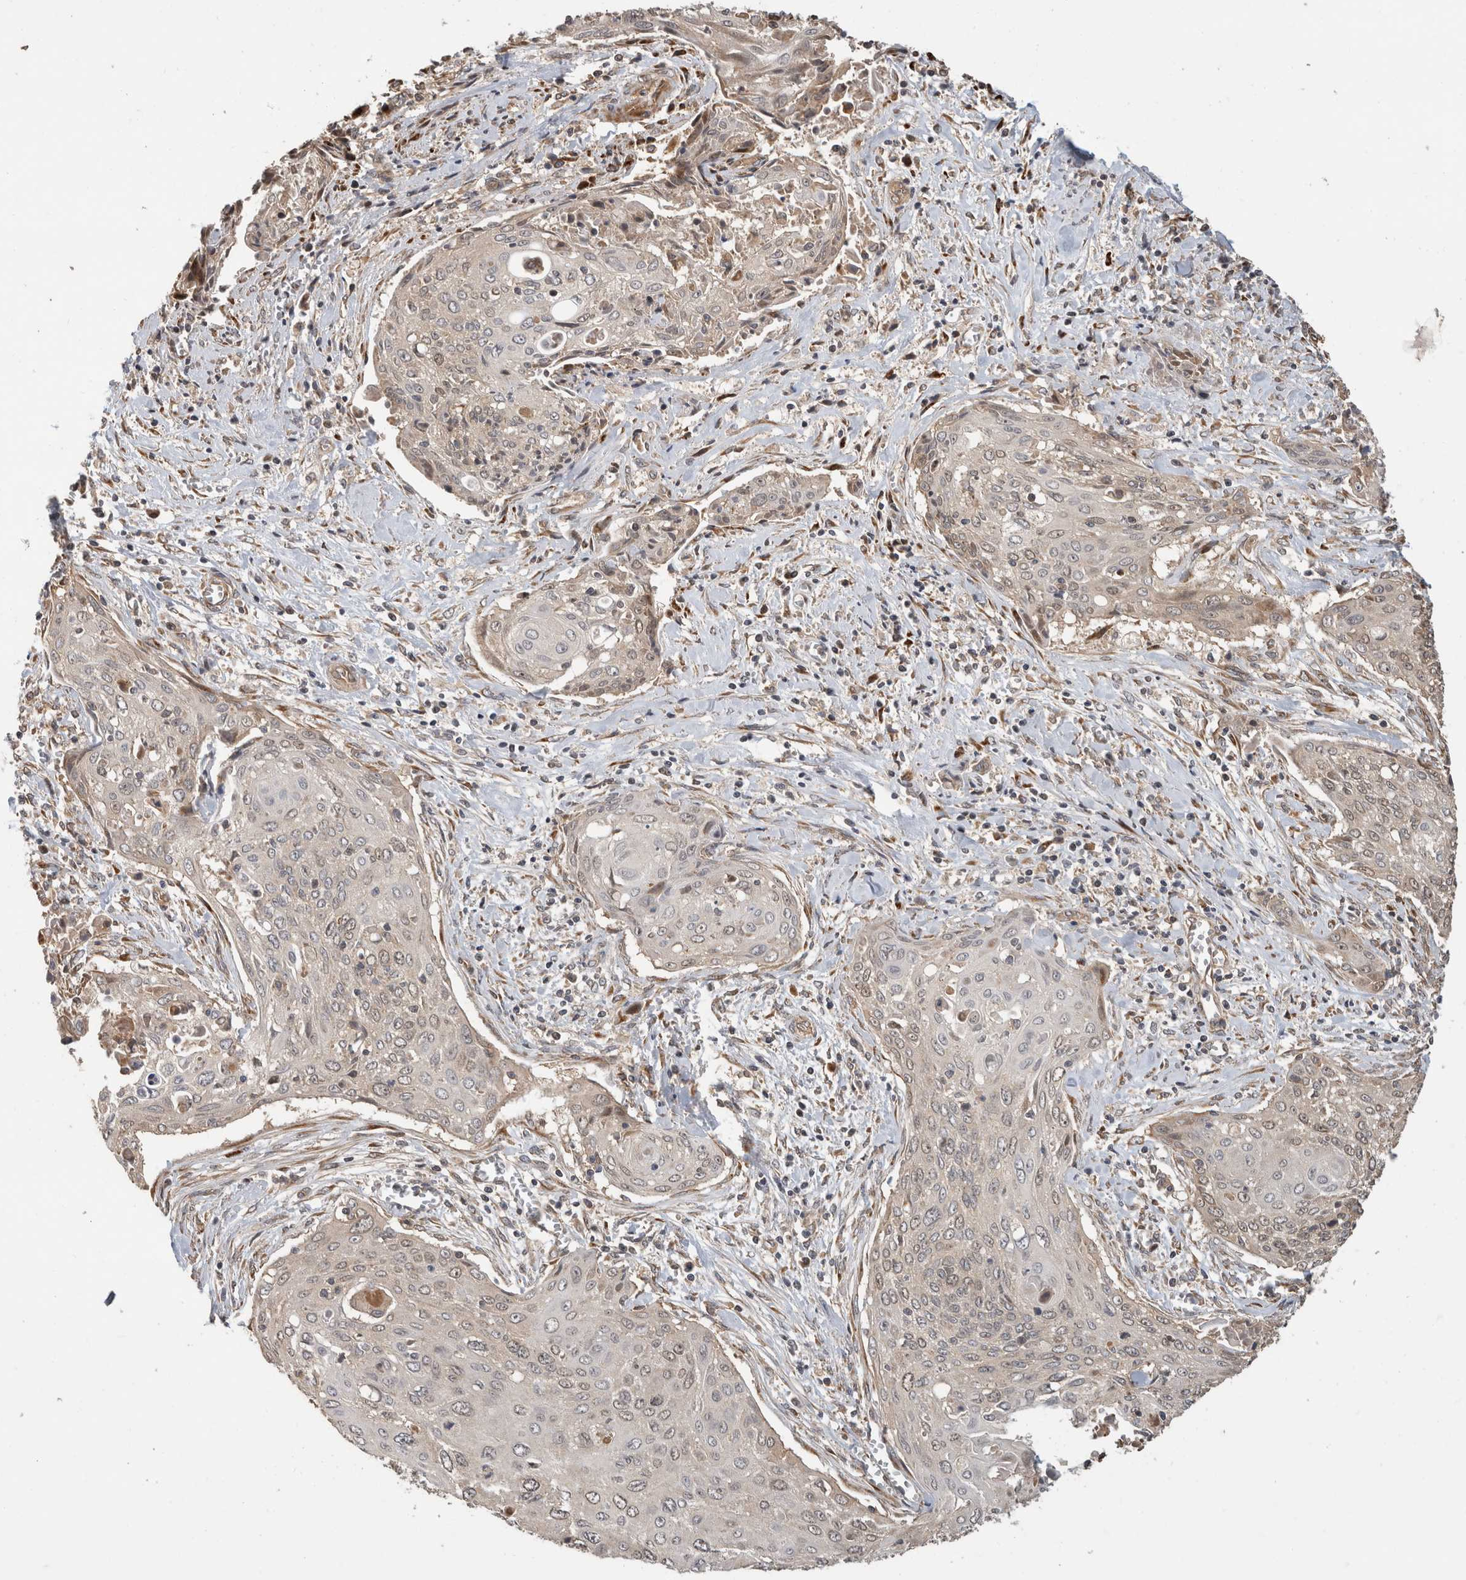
{"staining": {"intensity": "negative", "quantity": "none", "location": "none"}, "tissue": "cervical cancer", "cell_type": "Tumor cells", "image_type": "cancer", "snomed": [{"axis": "morphology", "description": "Squamous cell carcinoma, NOS"}, {"axis": "topography", "description": "Cervix"}], "caption": "This is a micrograph of immunohistochemistry (IHC) staining of squamous cell carcinoma (cervical), which shows no expression in tumor cells. (Brightfield microscopy of DAB (3,3'-diaminobenzidine) immunohistochemistry at high magnification).", "gene": "PCDHB15", "patient": {"sex": "female", "age": 55}}